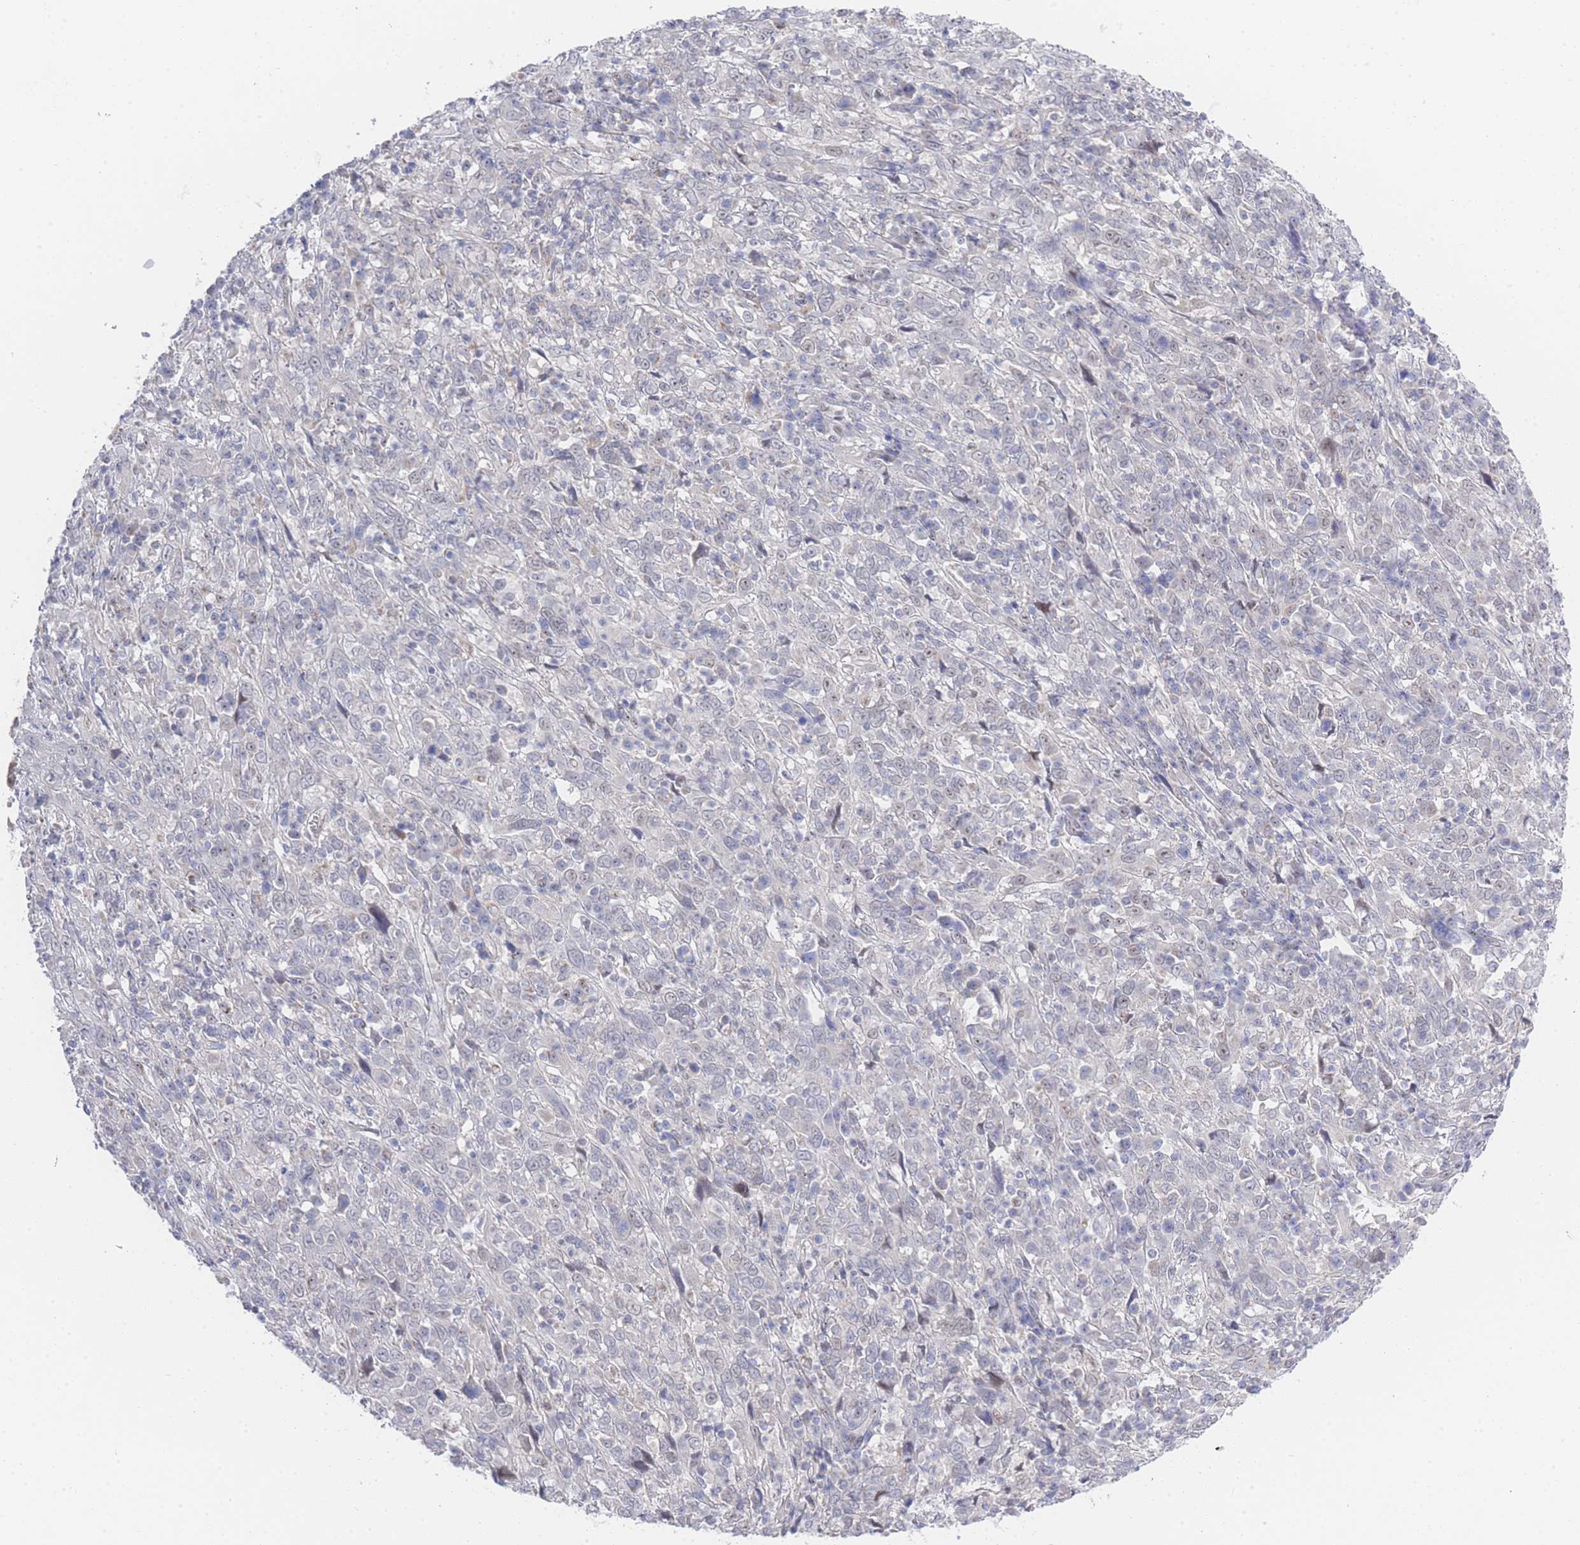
{"staining": {"intensity": "weak", "quantity": "<25%", "location": "nuclear"}, "tissue": "cervical cancer", "cell_type": "Tumor cells", "image_type": "cancer", "snomed": [{"axis": "morphology", "description": "Squamous cell carcinoma, NOS"}, {"axis": "topography", "description": "Cervix"}], "caption": "High magnification brightfield microscopy of cervical squamous cell carcinoma stained with DAB (3,3'-diaminobenzidine) (brown) and counterstained with hematoxylin (blue): tumor cells show no significant staining.", "gene": "ZNF142", "patient": {"sex": "female", "age": 46}}